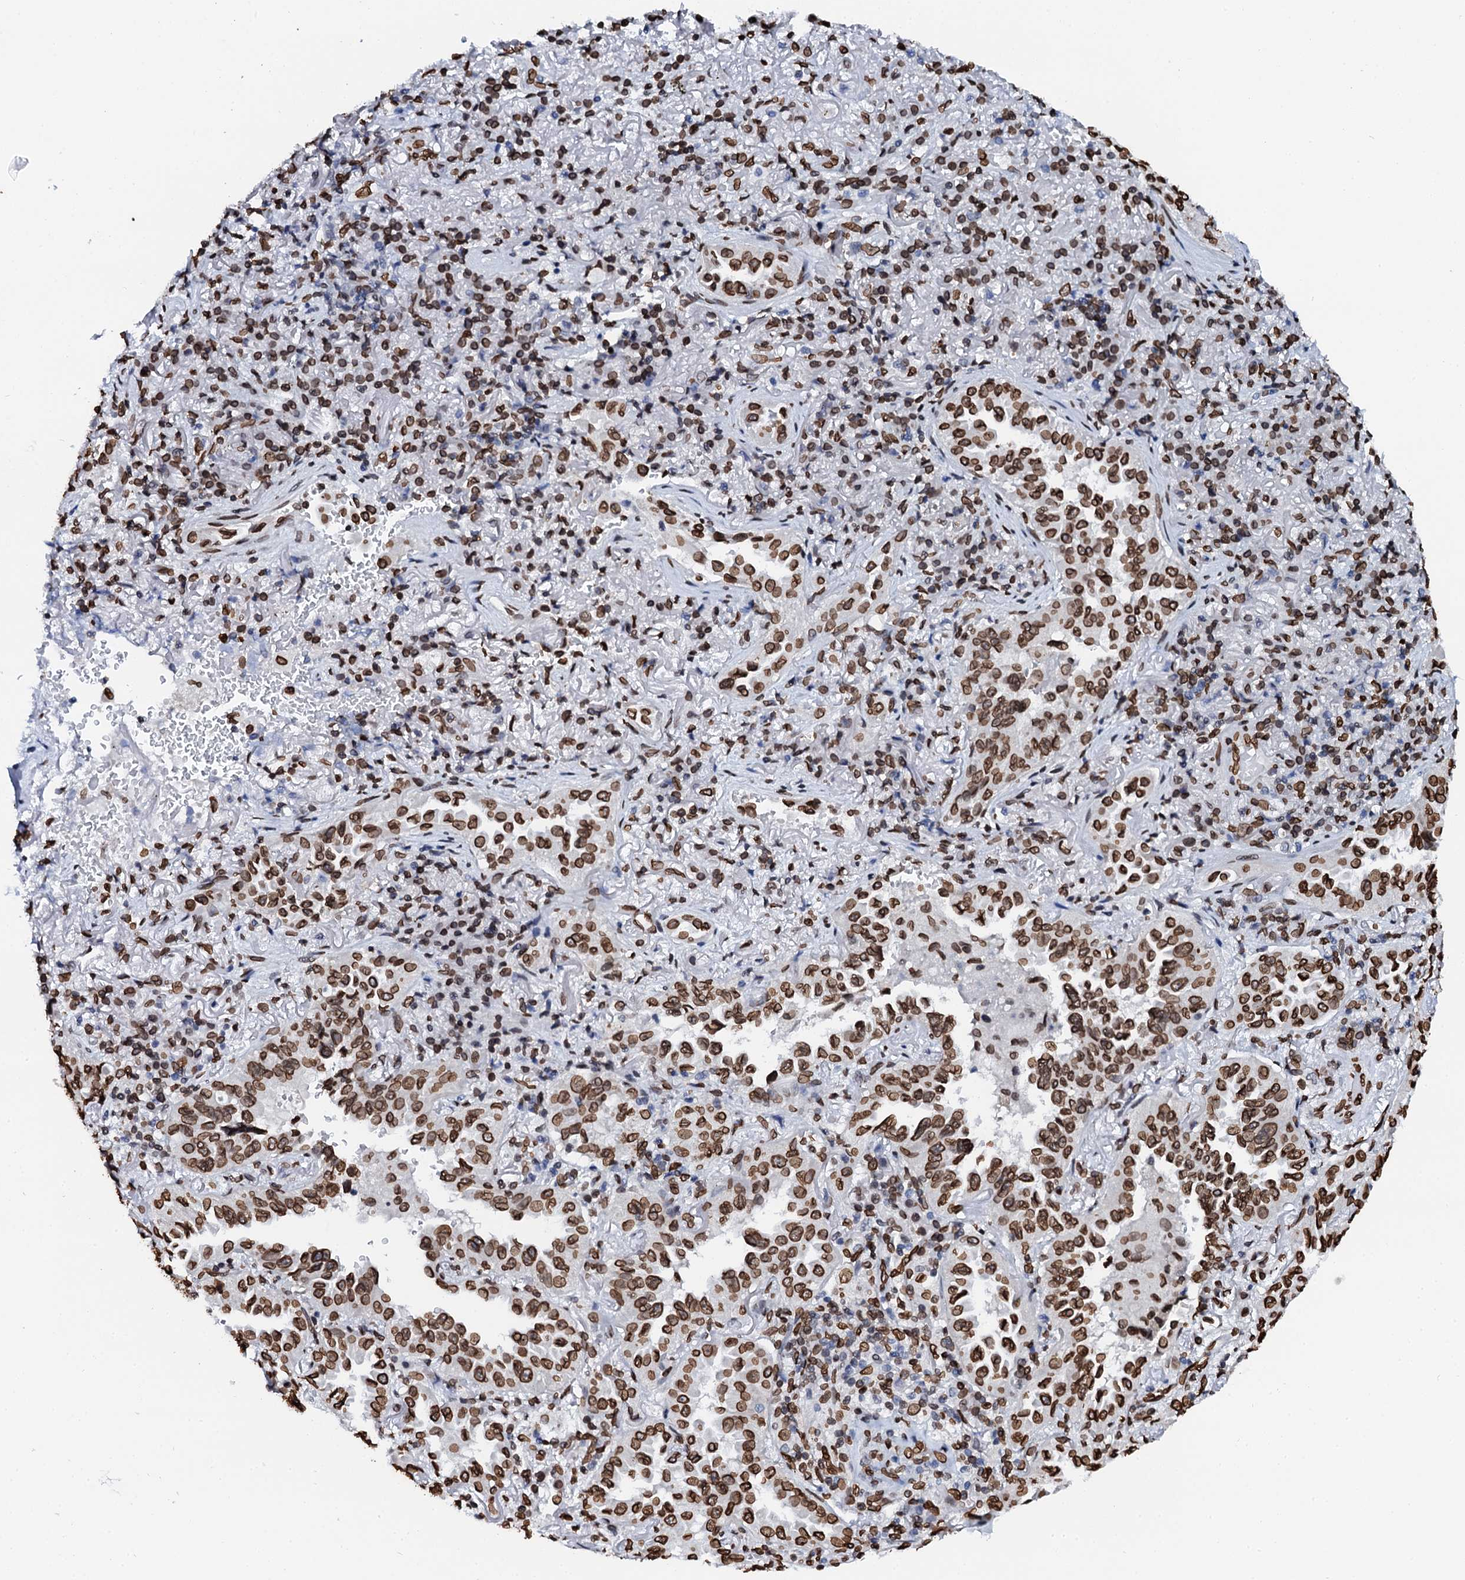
{"staining": {"intensity": "strong", "quantity": ">75%", "location": "cytoplasmic/membranous,nuclear"}, "tissue": "lung cancer", "cell_type": "Tumor cells", "image_type": "cancer", "snomed": [{"axis": "morphology", "description": "Adenocarcinoma, NOS"}, {"axis": "topography", "description": "Lung"}], "caption": "Lung cancer (adenocarcinoma) tissue shows strong cytoplasmic/membranous and nuclear positivity in approximately >75% of tumor cells (brown staining indicates protein expression, while blue staining denotes nuclei).", "gene": "KATNAL2", "patient": {"sex": "female", "age": 69}}